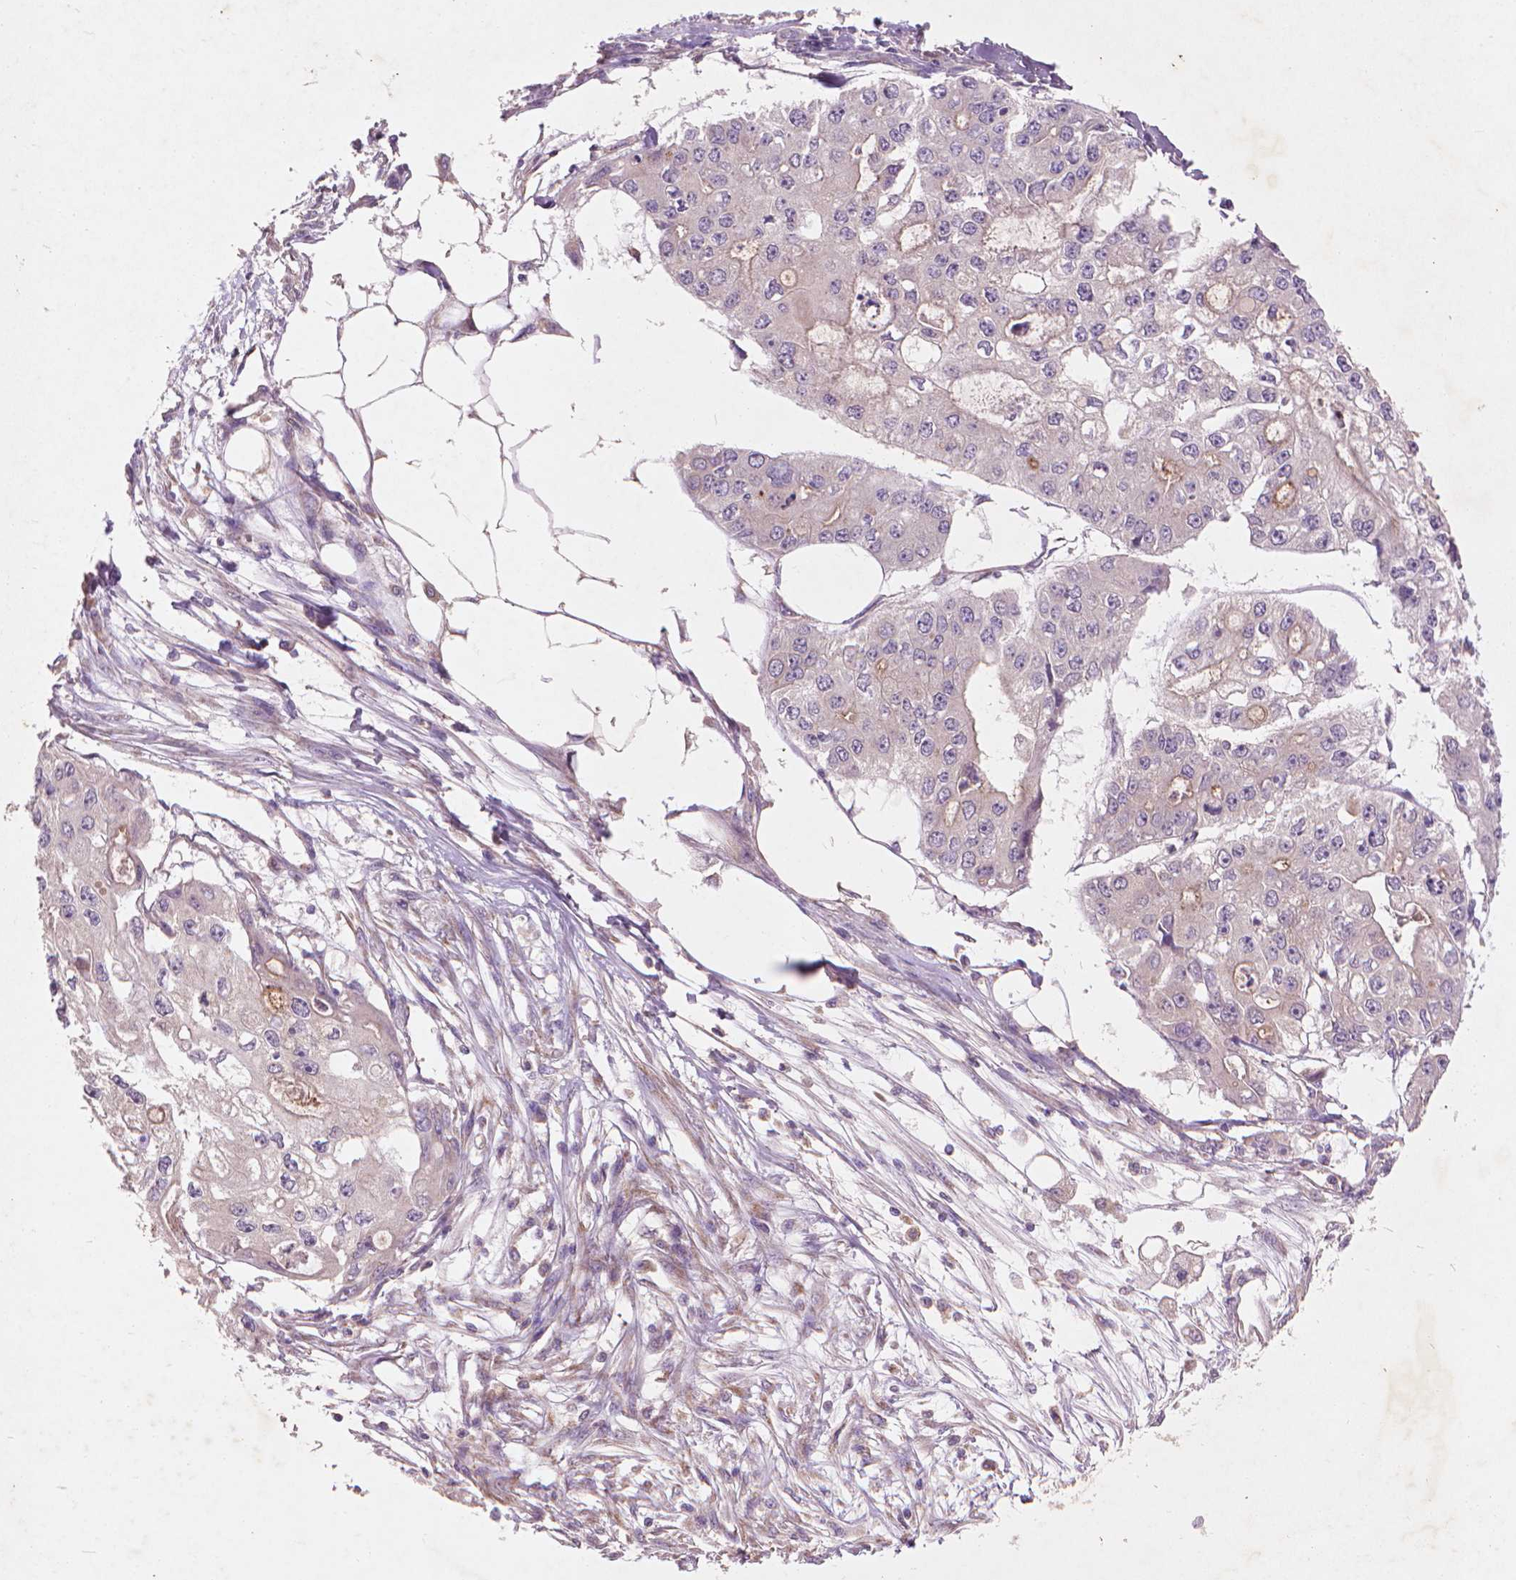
{"staining": {"intensity": "moderate", "quantity": "<25%", "location": "cytoplasmic/membranous"}, "tissue": "ovarian cancer", "cell_type": "Tumor cells", "image_type": "cancer", "snomed": [{"axis": "morphology", "description": "Cystadenocarcinoma, serous, NOS"}, {"axis": "topography", "description": "Ovary"}], "caption": "Human ovarian cancer (serous cystadenocarcinoma) stained with a protein marker shows moderate staining in tumor cells.", "gene": "NLRX1", "patient": {"sex": "female", "age": 56}}